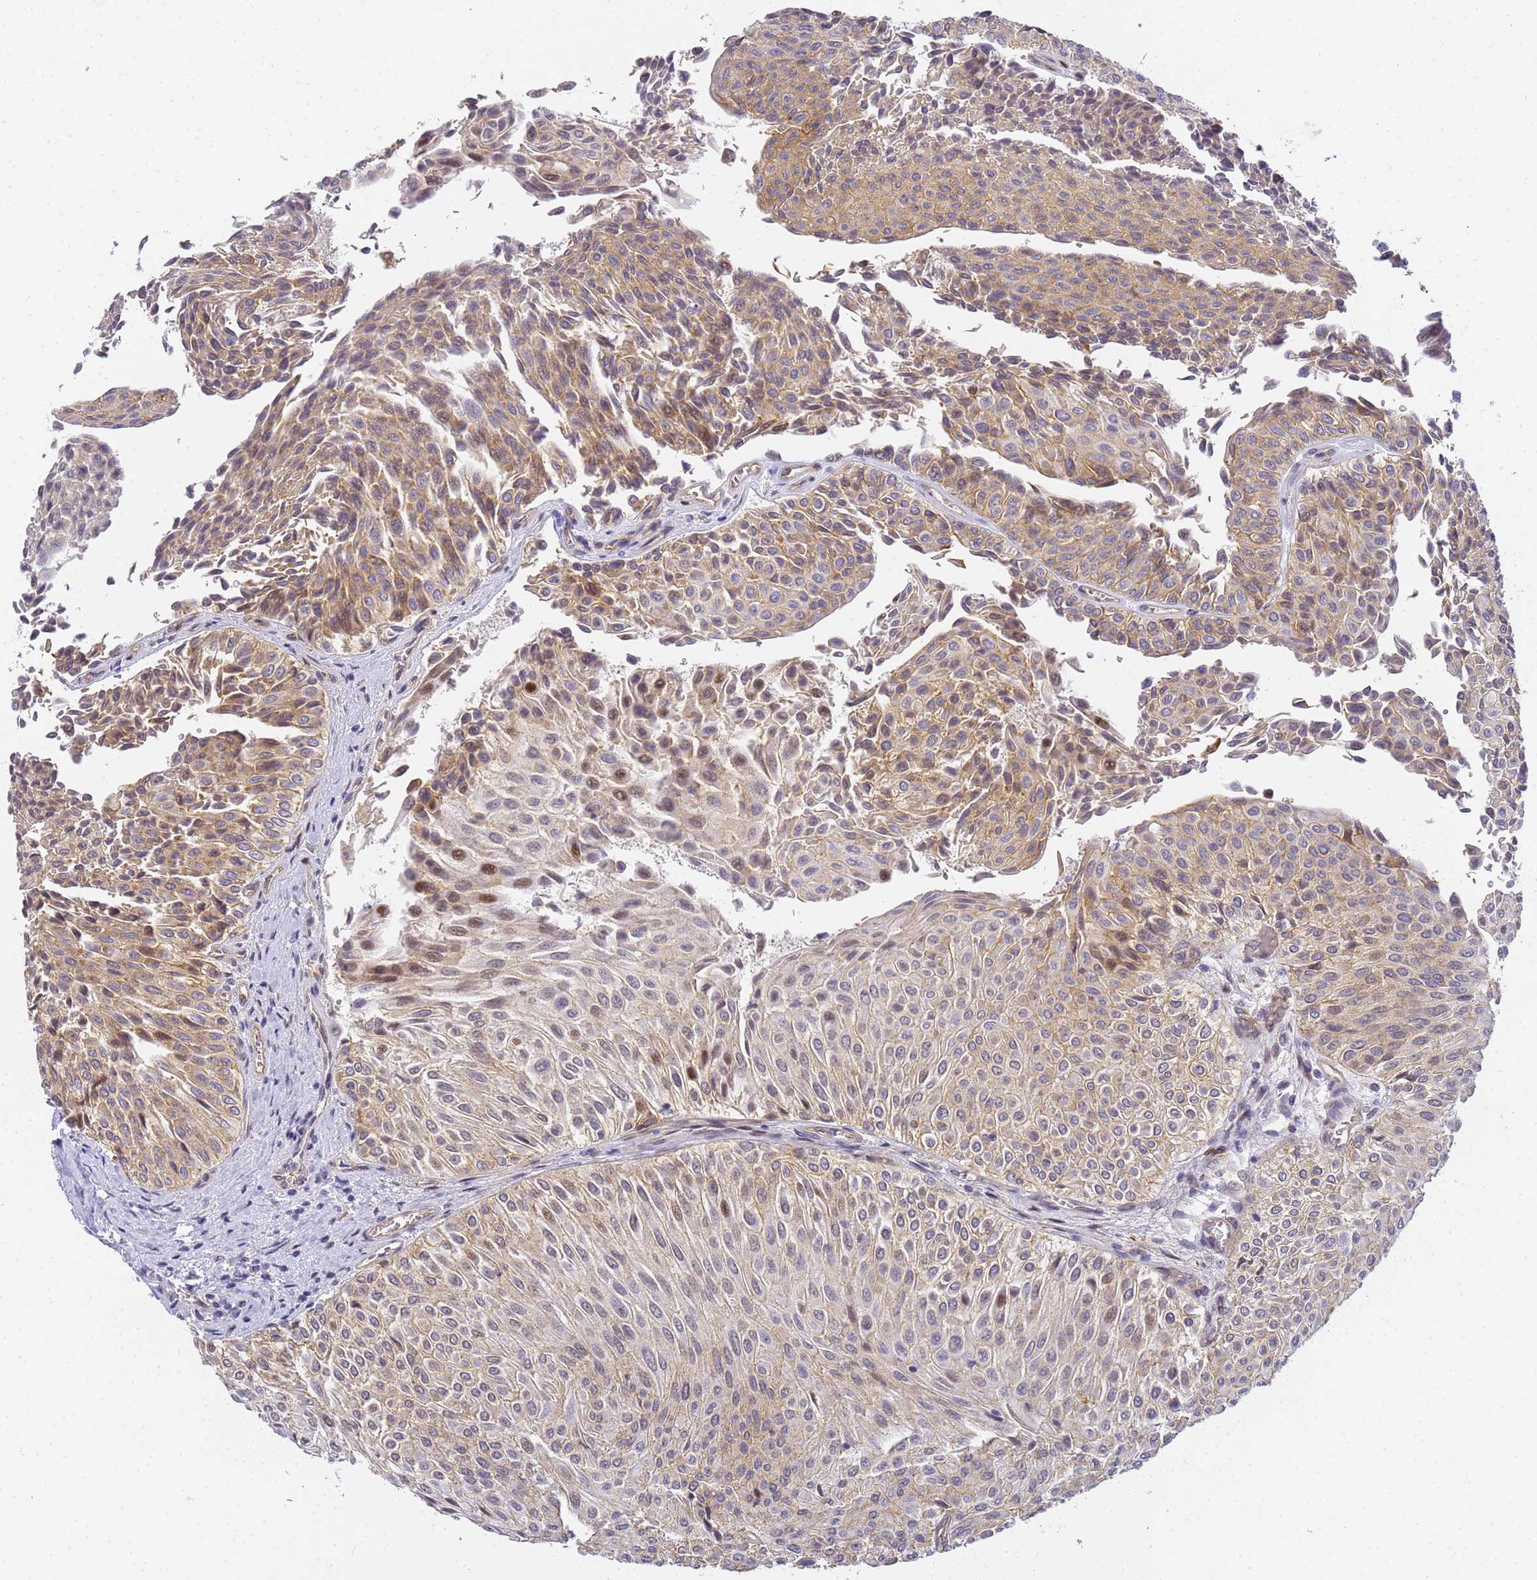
{"staining": {"intensity": "moderate", "quantity": ">75%", "location": "cytoplasmic/membranous,nuclear"}, "tissue": "urothelial cancer", "cell_type": "Tumor cells", "image_type": "cancer", "snomed": [{"axis": "morphology", "description": "Urothelial carcinoma, Low grade"}, {"axis": "topography", "description": "Urinary bladder"}], "caption": "Moderate cytoplasmic/membranous and nuclear staining is seen in about >75% of tumor cells in urothelial carcinoma (low-grade).", "gene": "GON4L", "patient": {"sex": "male", "age": 78}}